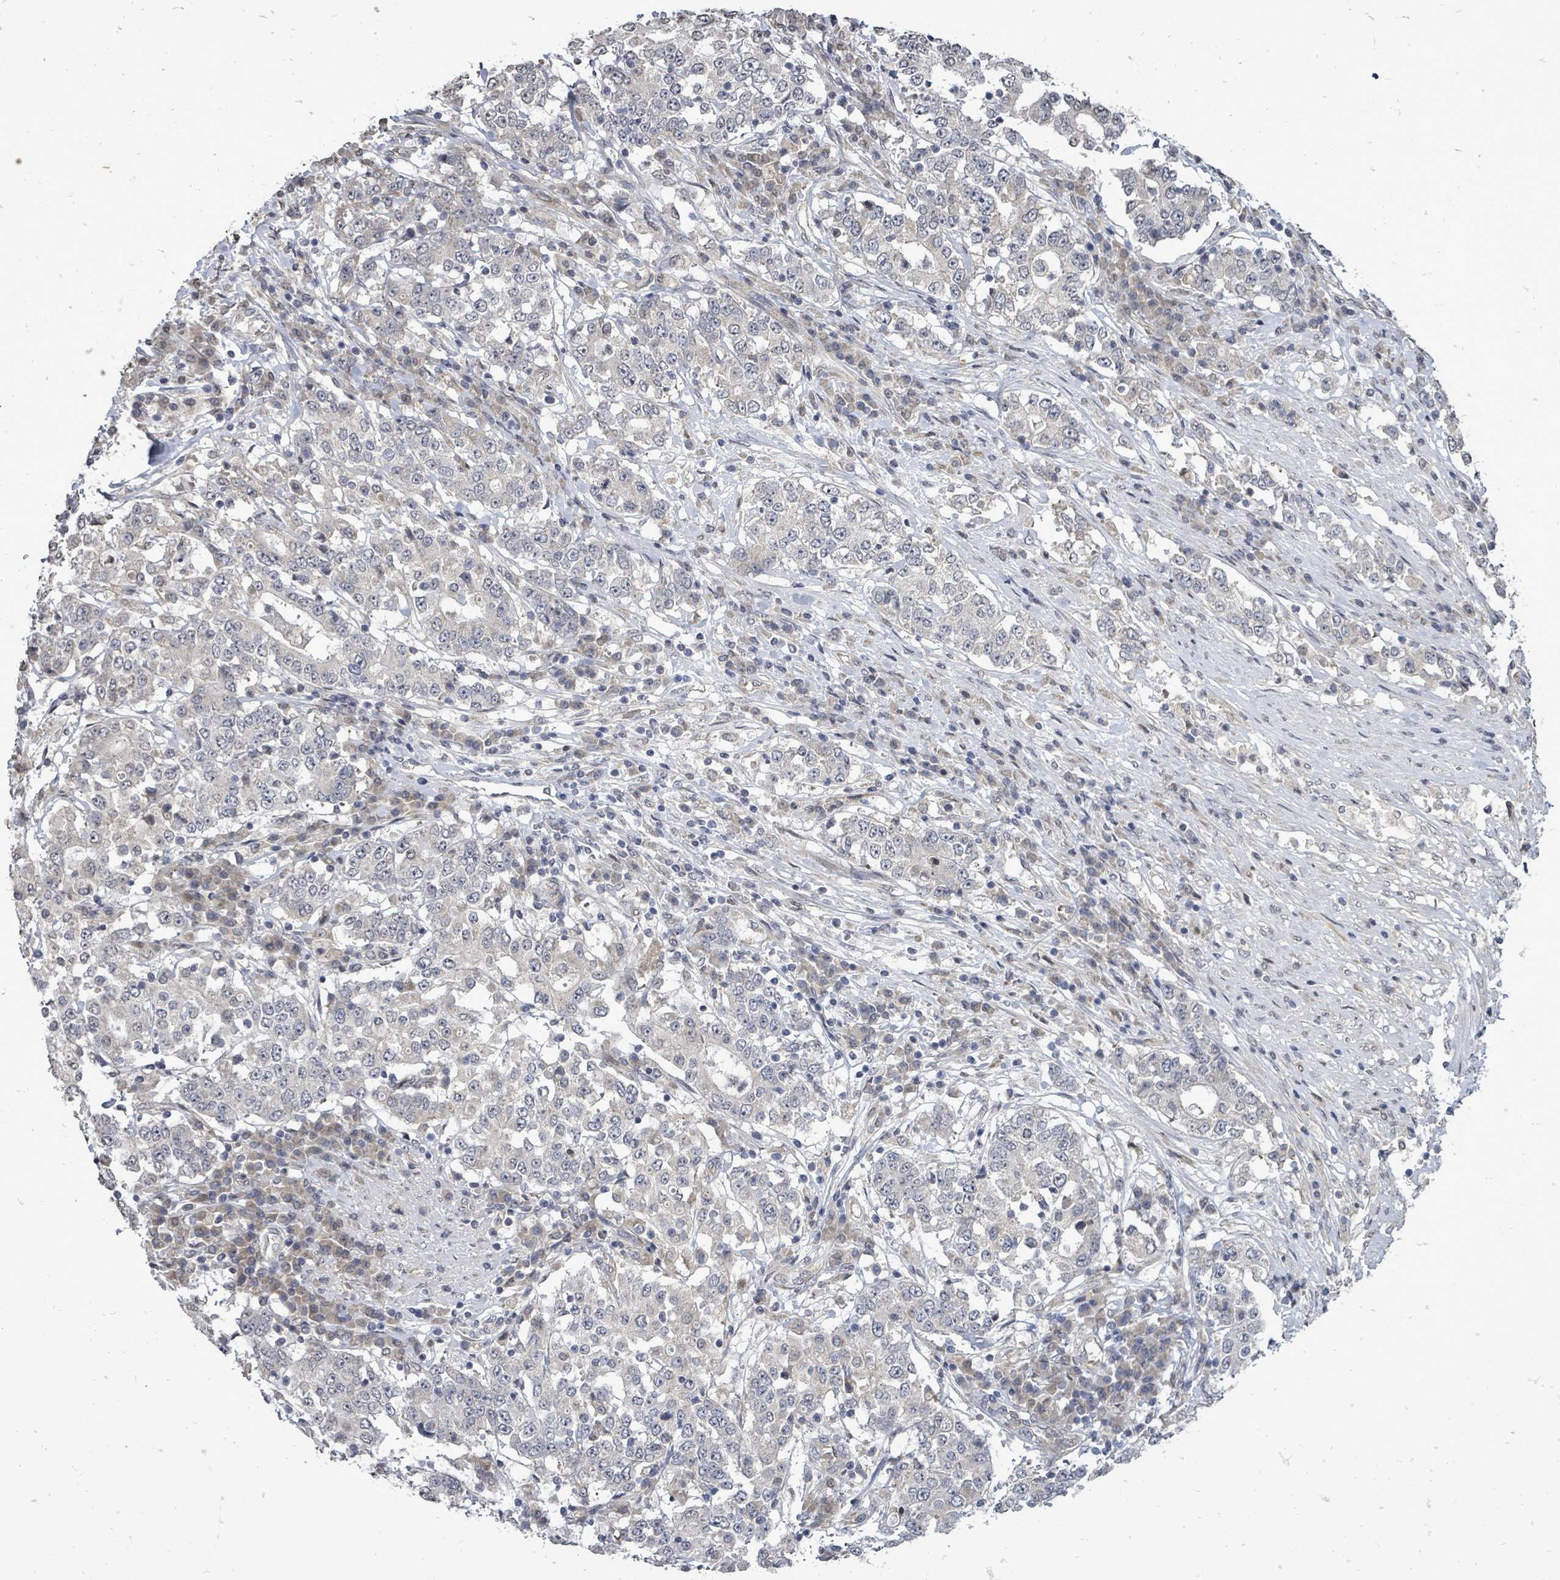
{"staining": {"intensity": "negative", "quantity": "none", "location": "none"}, "tissue": "stomach cancer", "cell_type": "Tumor cells", "image_type": "cancer", "snomed": [{"axis": "morphology", "description": "Adenocarcinoma, NOS"}, {"axis": "topography", "description": "Stomach"}], "caption": "The photomicrograph shows no significant staining in tumor cells of adenocarcinoma (stomach).", "gene": "RALGAPB", "patient": {"sex": "male", "age": 59}}